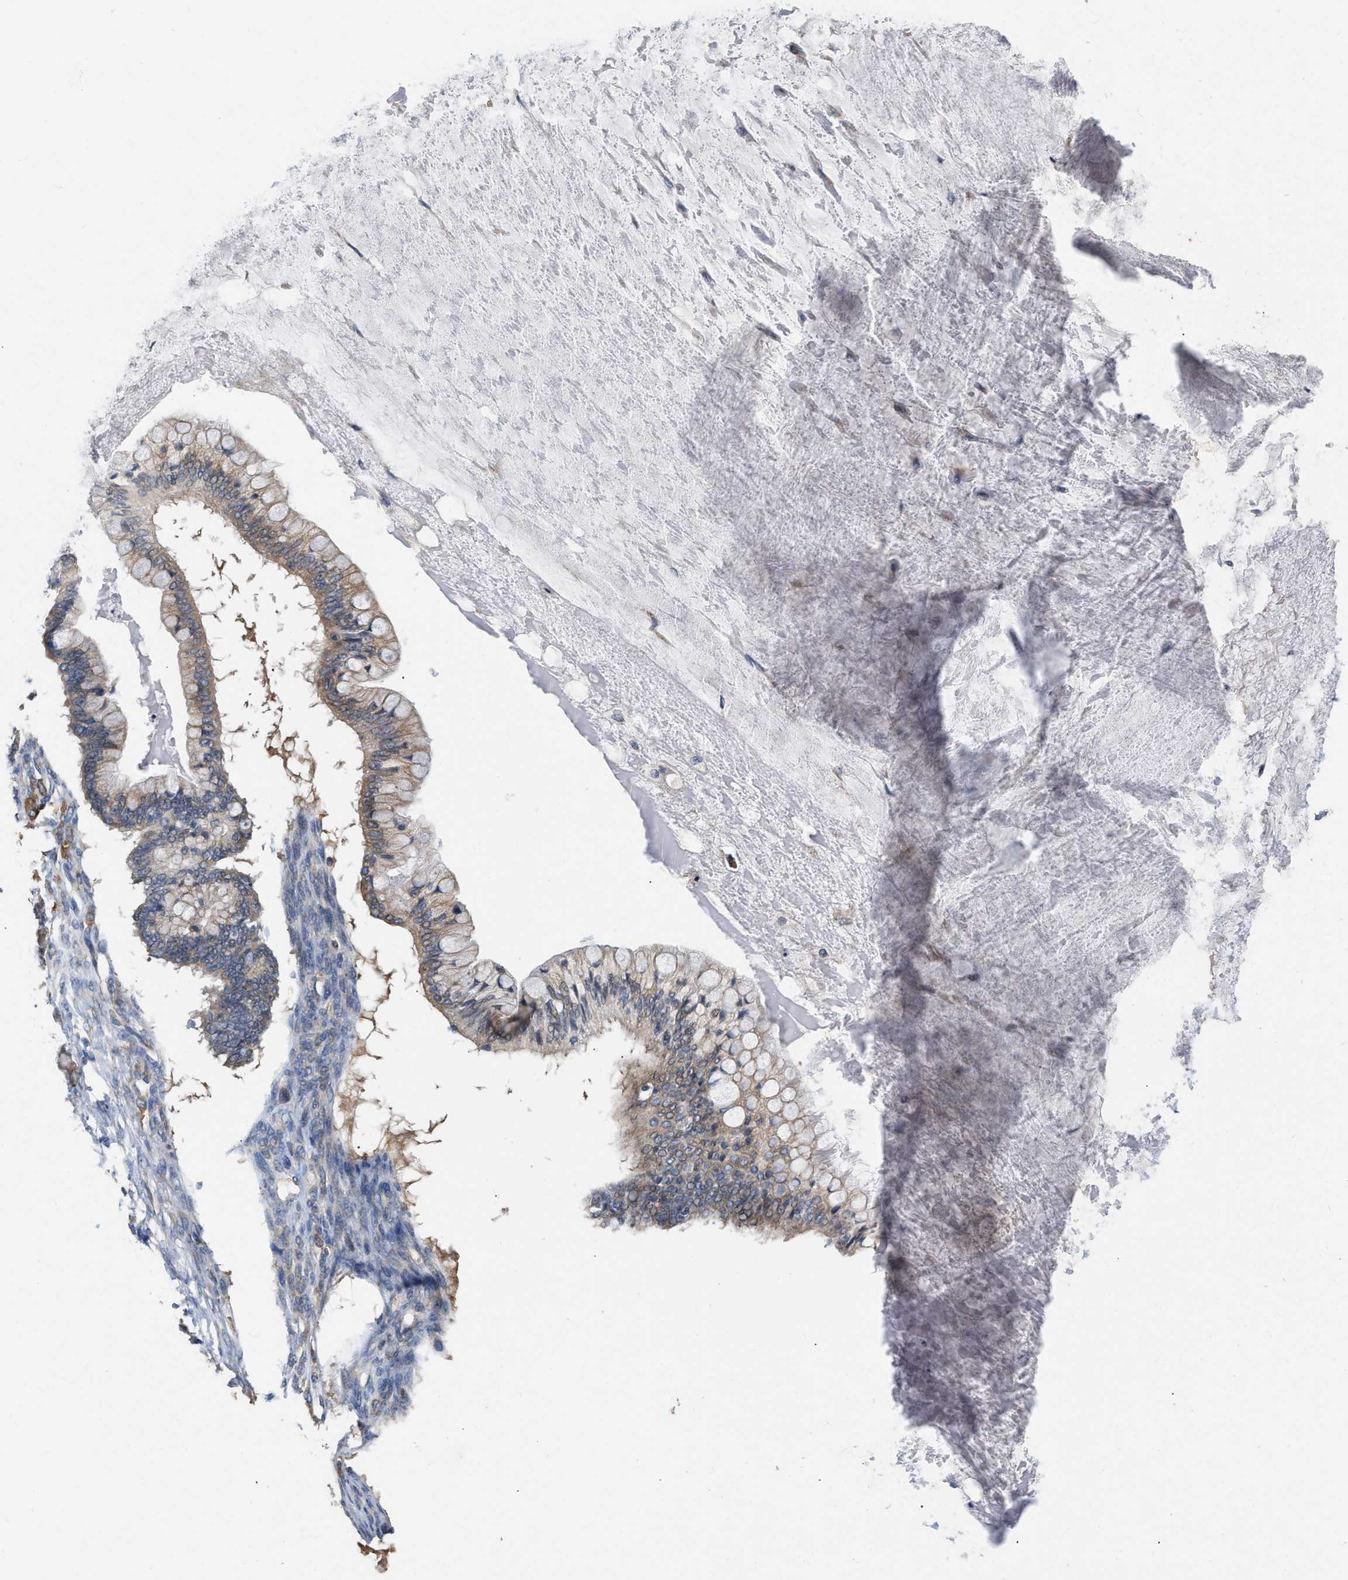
{"staining": {"intensity": "weak", "quantity": ">75%", "location": "cytoplasmic/membranous"}, "tissue": "ovarian cancer", "cell_type": "Tumor cells", "image_type": "cancer", "snomed": [{"axis": "morphology", "description": "Cystadenocarcinoma, mucinous, NOS"}, {"axis": "topography", "description": "Ovary"}], "caption": "Immunohistochemical staining of human ovarian mucinous cystadenocarcinoma shows low levels of weak cytoplasmic/membranous protein staining in about >75% of tumor cells.", "gene": "SLC4A11", "patient": {"sex": "female", "age": 57}}